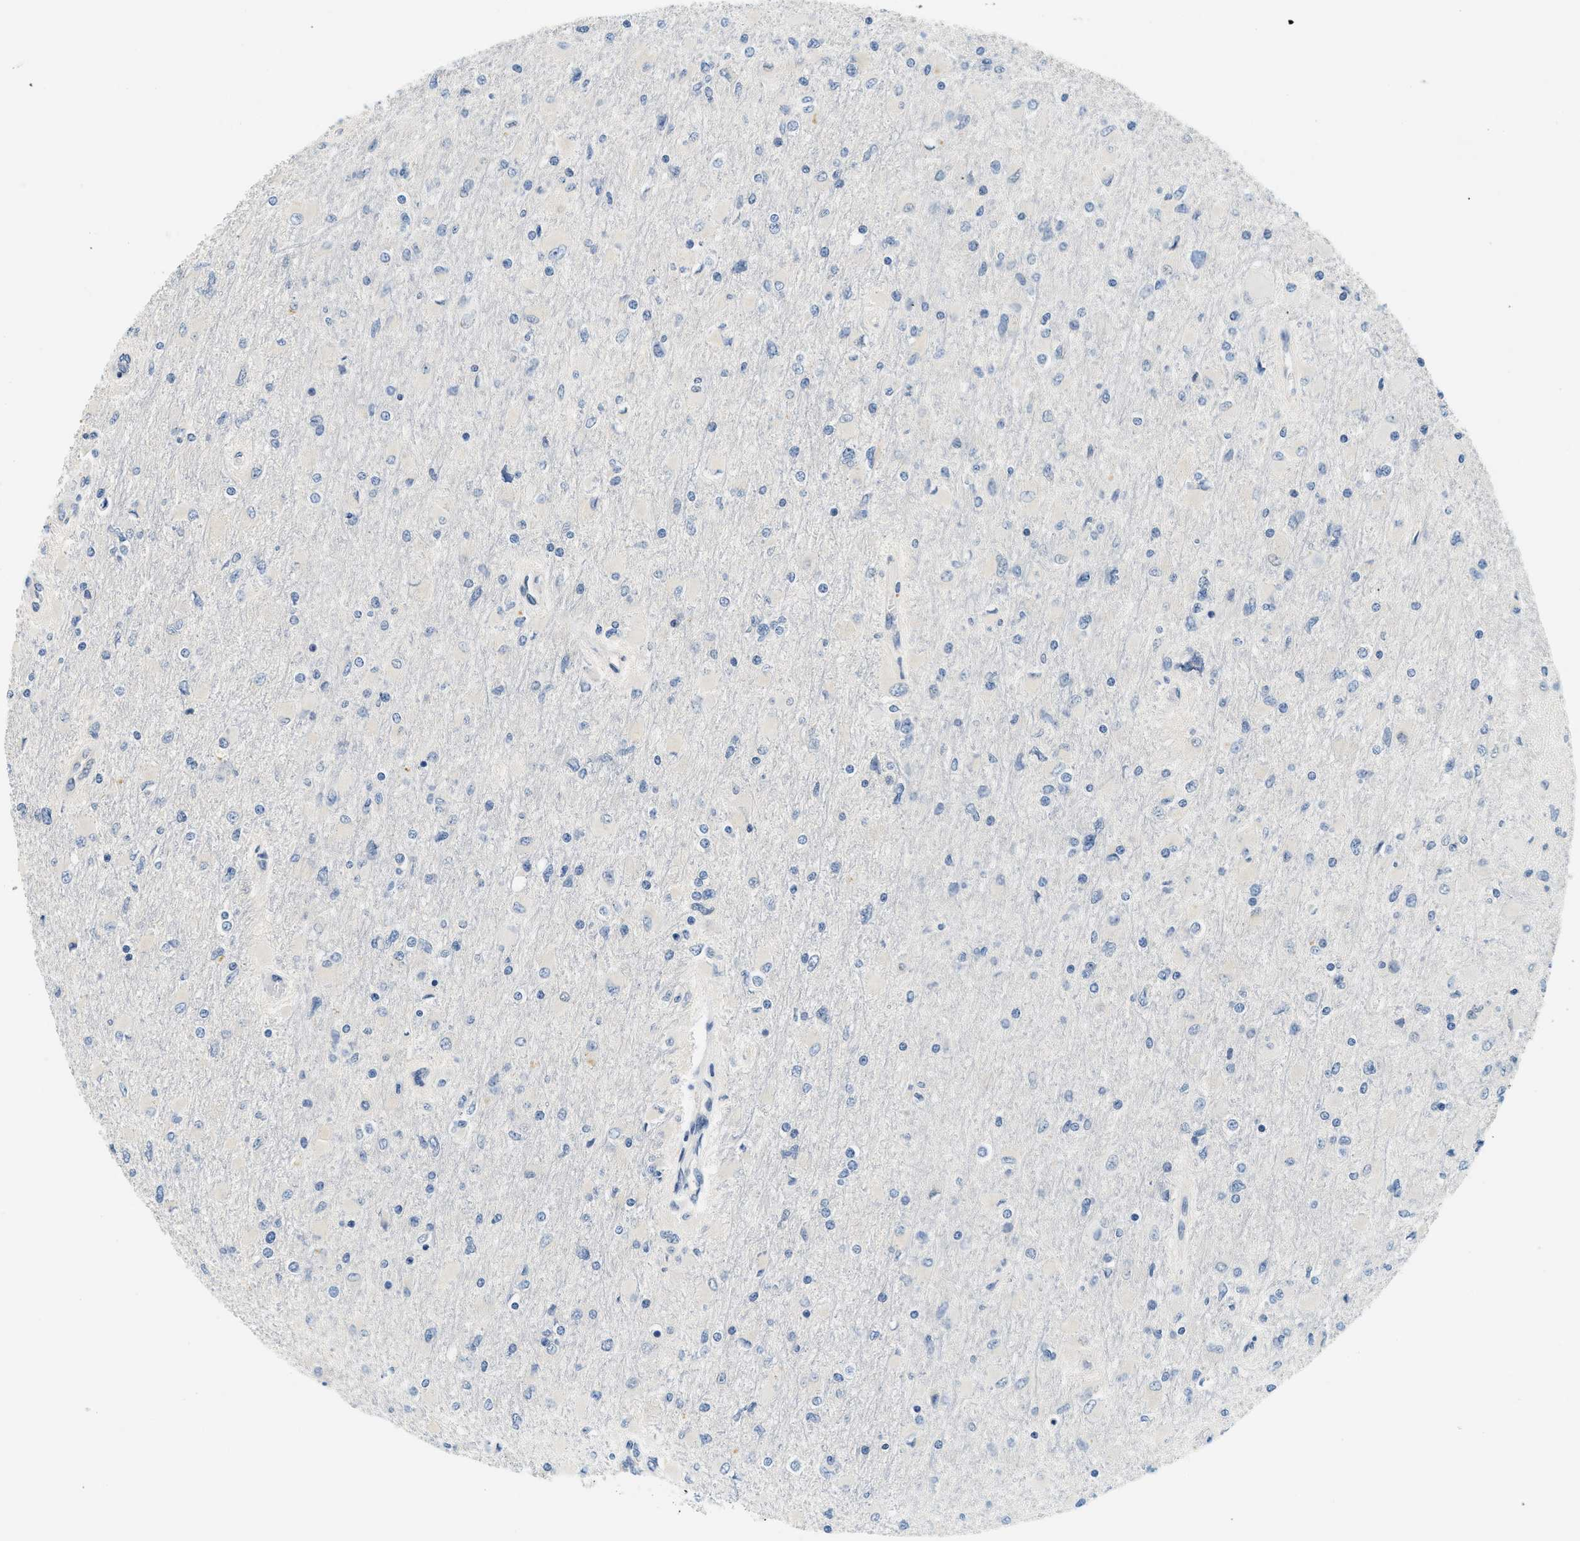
{"staining": {"intensity": "negative", "quantity": "none", "location": "none"}, "tissue": "glioma", "cell_type": "Tumor cells", "image_type": "cancer", "snomed": [{"axis": "morphology", "description": "Glioma, malignant, High grade"}, {"axis": "topography", "description": "Cerebral cortex"}], "caption": "Immunohistochemistry (IHC) of human glioma exhibits no positivity in tumor cells.", "gene": "RASGRP2", "patient": {"sex": "female", "age": 36}}